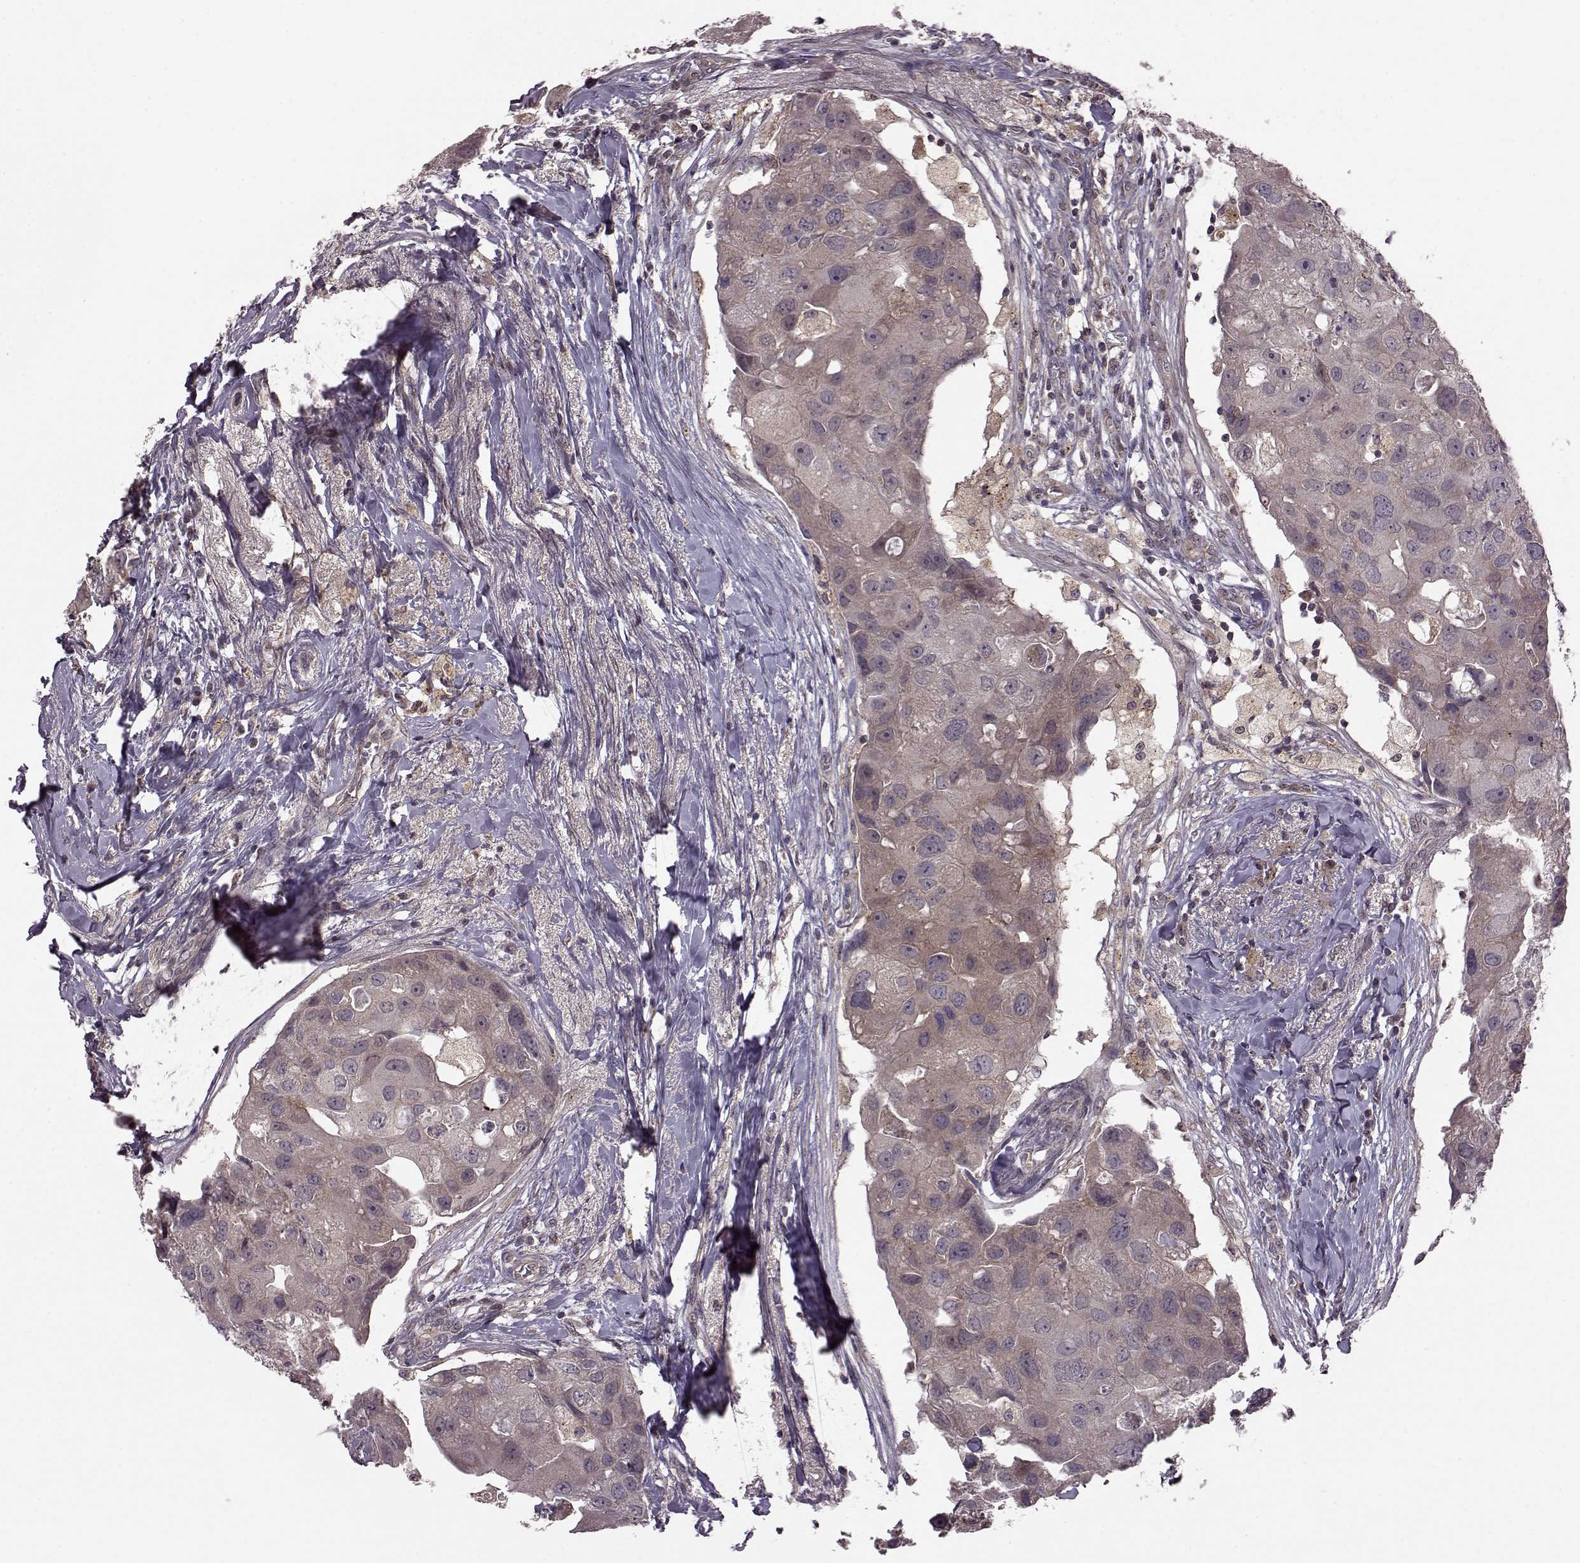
{"staining": {"intensity": "moderate", "quantity": ">75%", "location": "cytoplasmic/membranous"}, "tissue": "breast cancer", "cell_type": "Tumor cells", "image_type": "cancer", "snomed": [{"axis": "morphology", "description": "Duct carcinoma"}, {"axis": "topography", "description": "Breast"}], "caption": "A photomicrograph showing moderate cytoplasmic/membranous staining in approximately >75% of tumor cells in breast invasive ductal carcinoma, as visualized by brown immunohistochemical staining.", "gene": "FNIP2", "patient": {"sex": "female", "age": 43}}